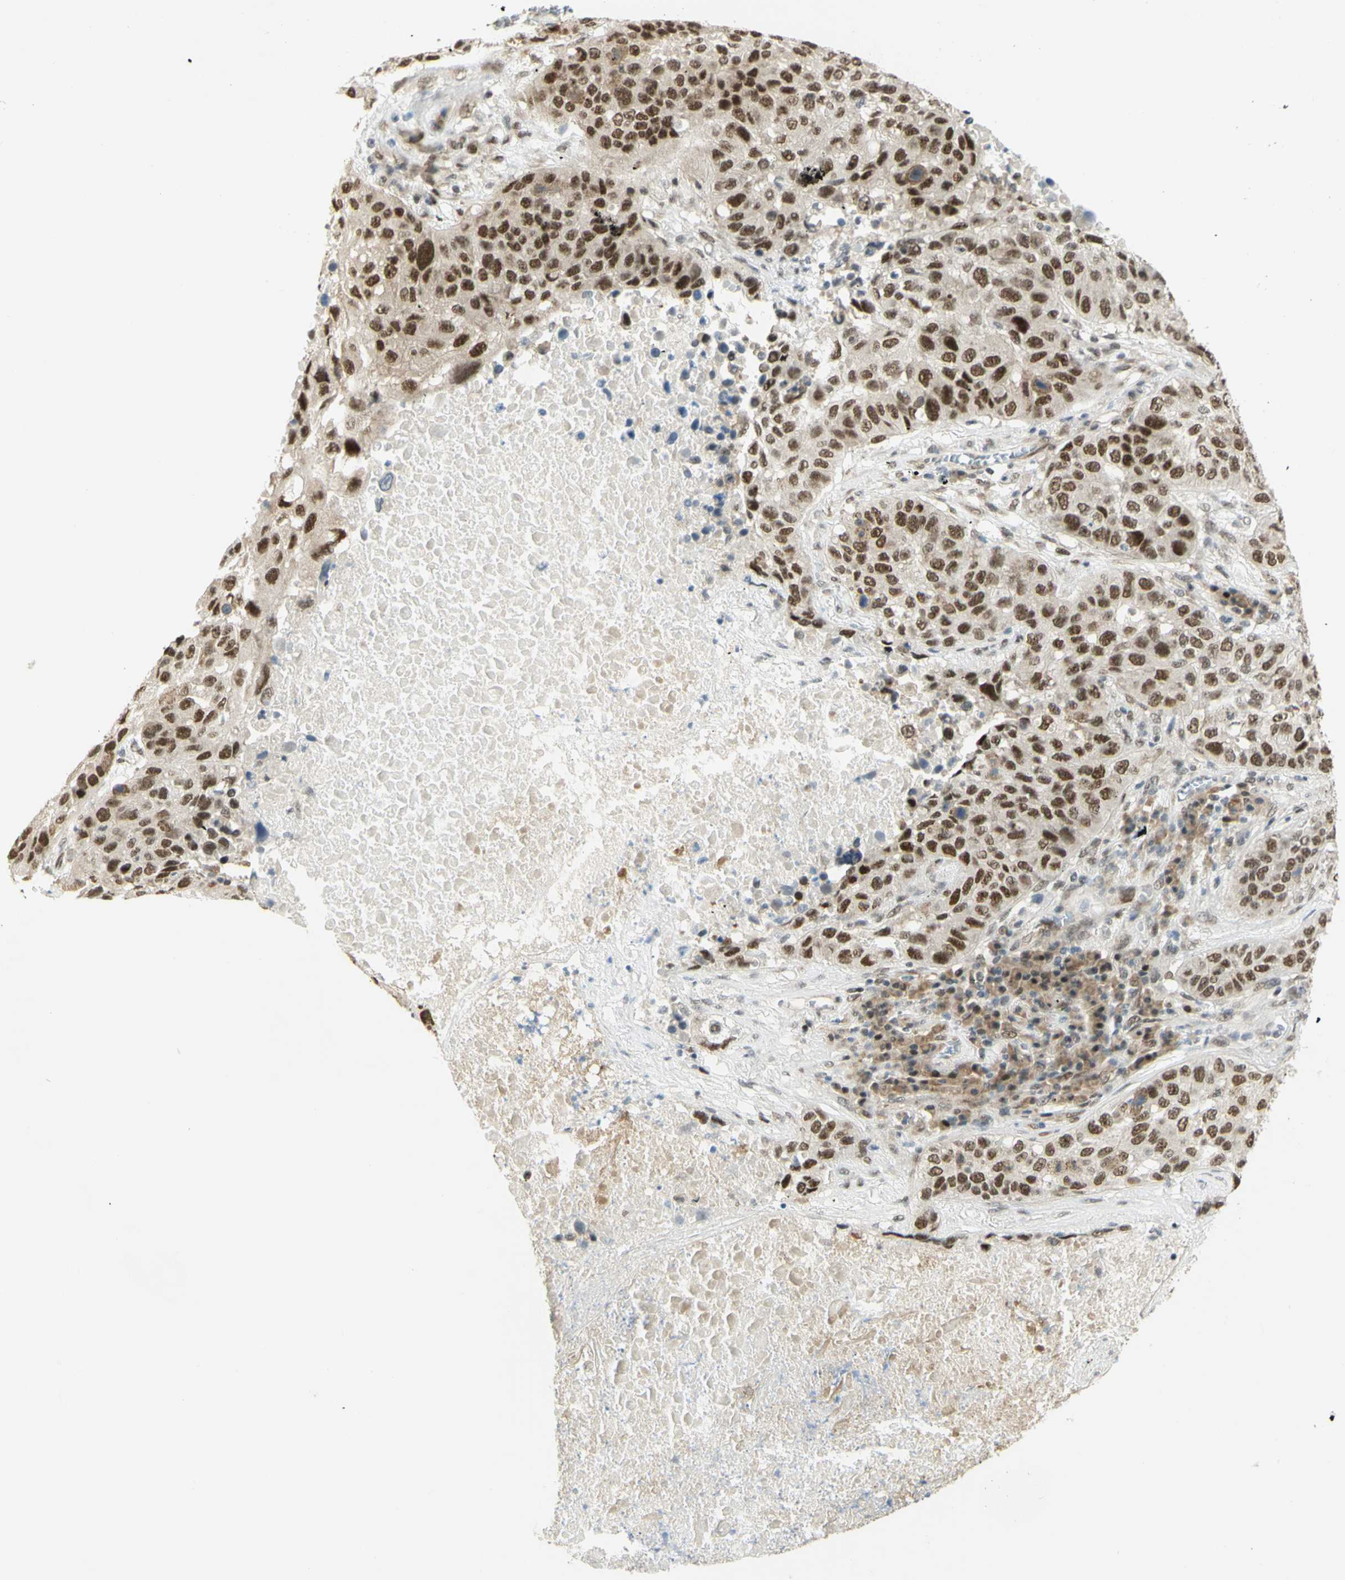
{"staining": {"intensity": "strong", "quantity": ">75%", "location": "nuclear"}, "tissue": "lung cancer", "cell_type": "Tumor cells", "image_type": "cancer", "snomed": [{"axis": "morphology", "description": "Squamous cell carcinoma, NOS"}, {"axis": "topography", "description": "Lung"}], "caption": "Strong nuclear staining is present in approximately >75% of tumor cells in lung cancer (squamous cell carcinoma).", "gene": "DDX1", "patient": {"sex": "male", "age": 57}}